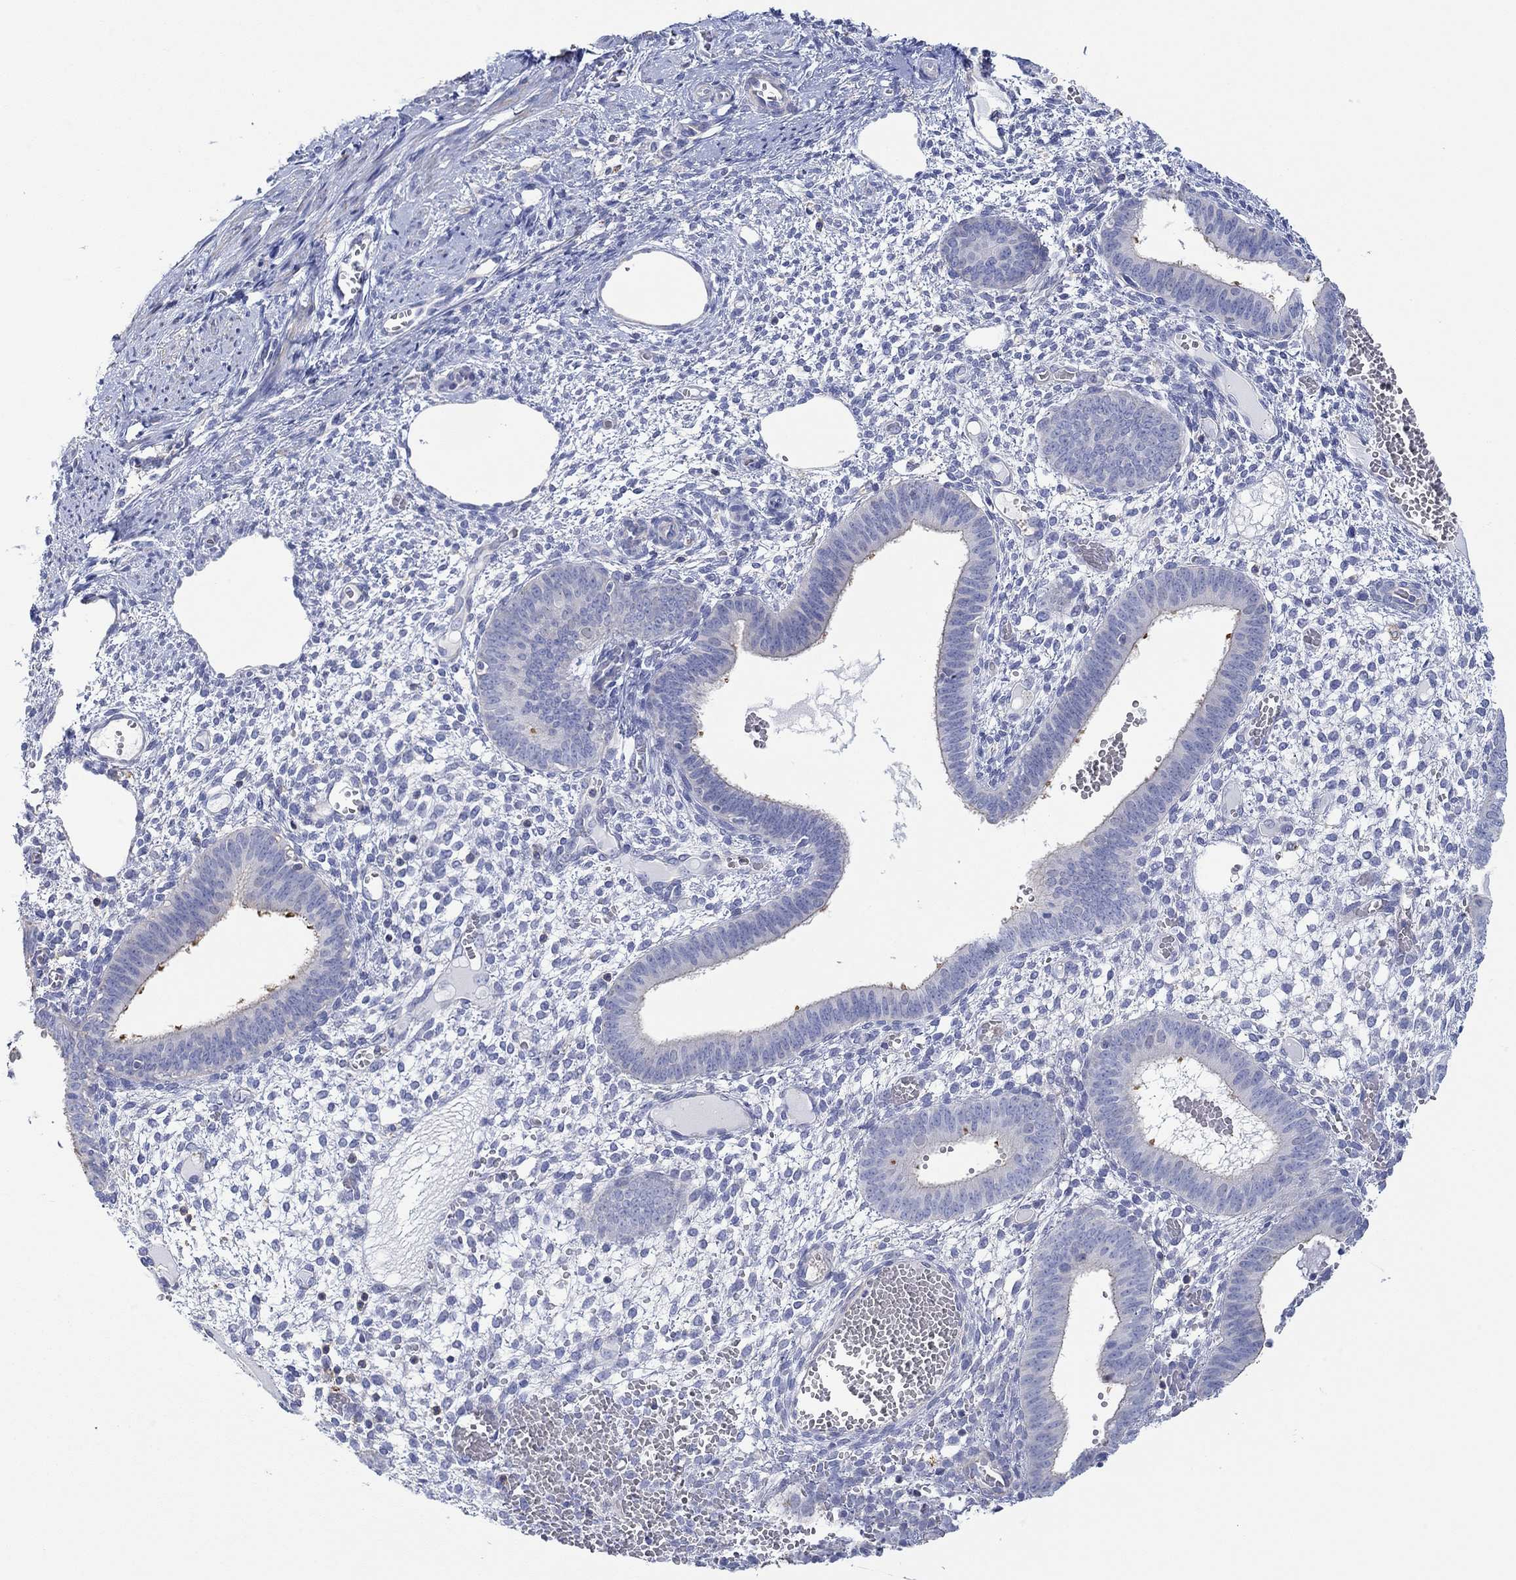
{"staining": {"intensity": "negative", "quantity": "none", "location": "none"}, "tissue": "endometrium", "cell_type": "Cells in endometrial stroma", "image_type": "normal", "snomed": [{"axis": "morphology", "description": "Normal tissue, NOS"}, {"axis": "topography", "description": "Endometrium"}], "caption": "Immunohistochemistry of benign endometrium displays no expression in cells in endometrial stroma. (Brightfield microscopy of DAB (3,3'-diaminobenzidine) IHC at high magnification).", "gene": "PPIL6", "patient": {"sex": "female", "age": 42}}